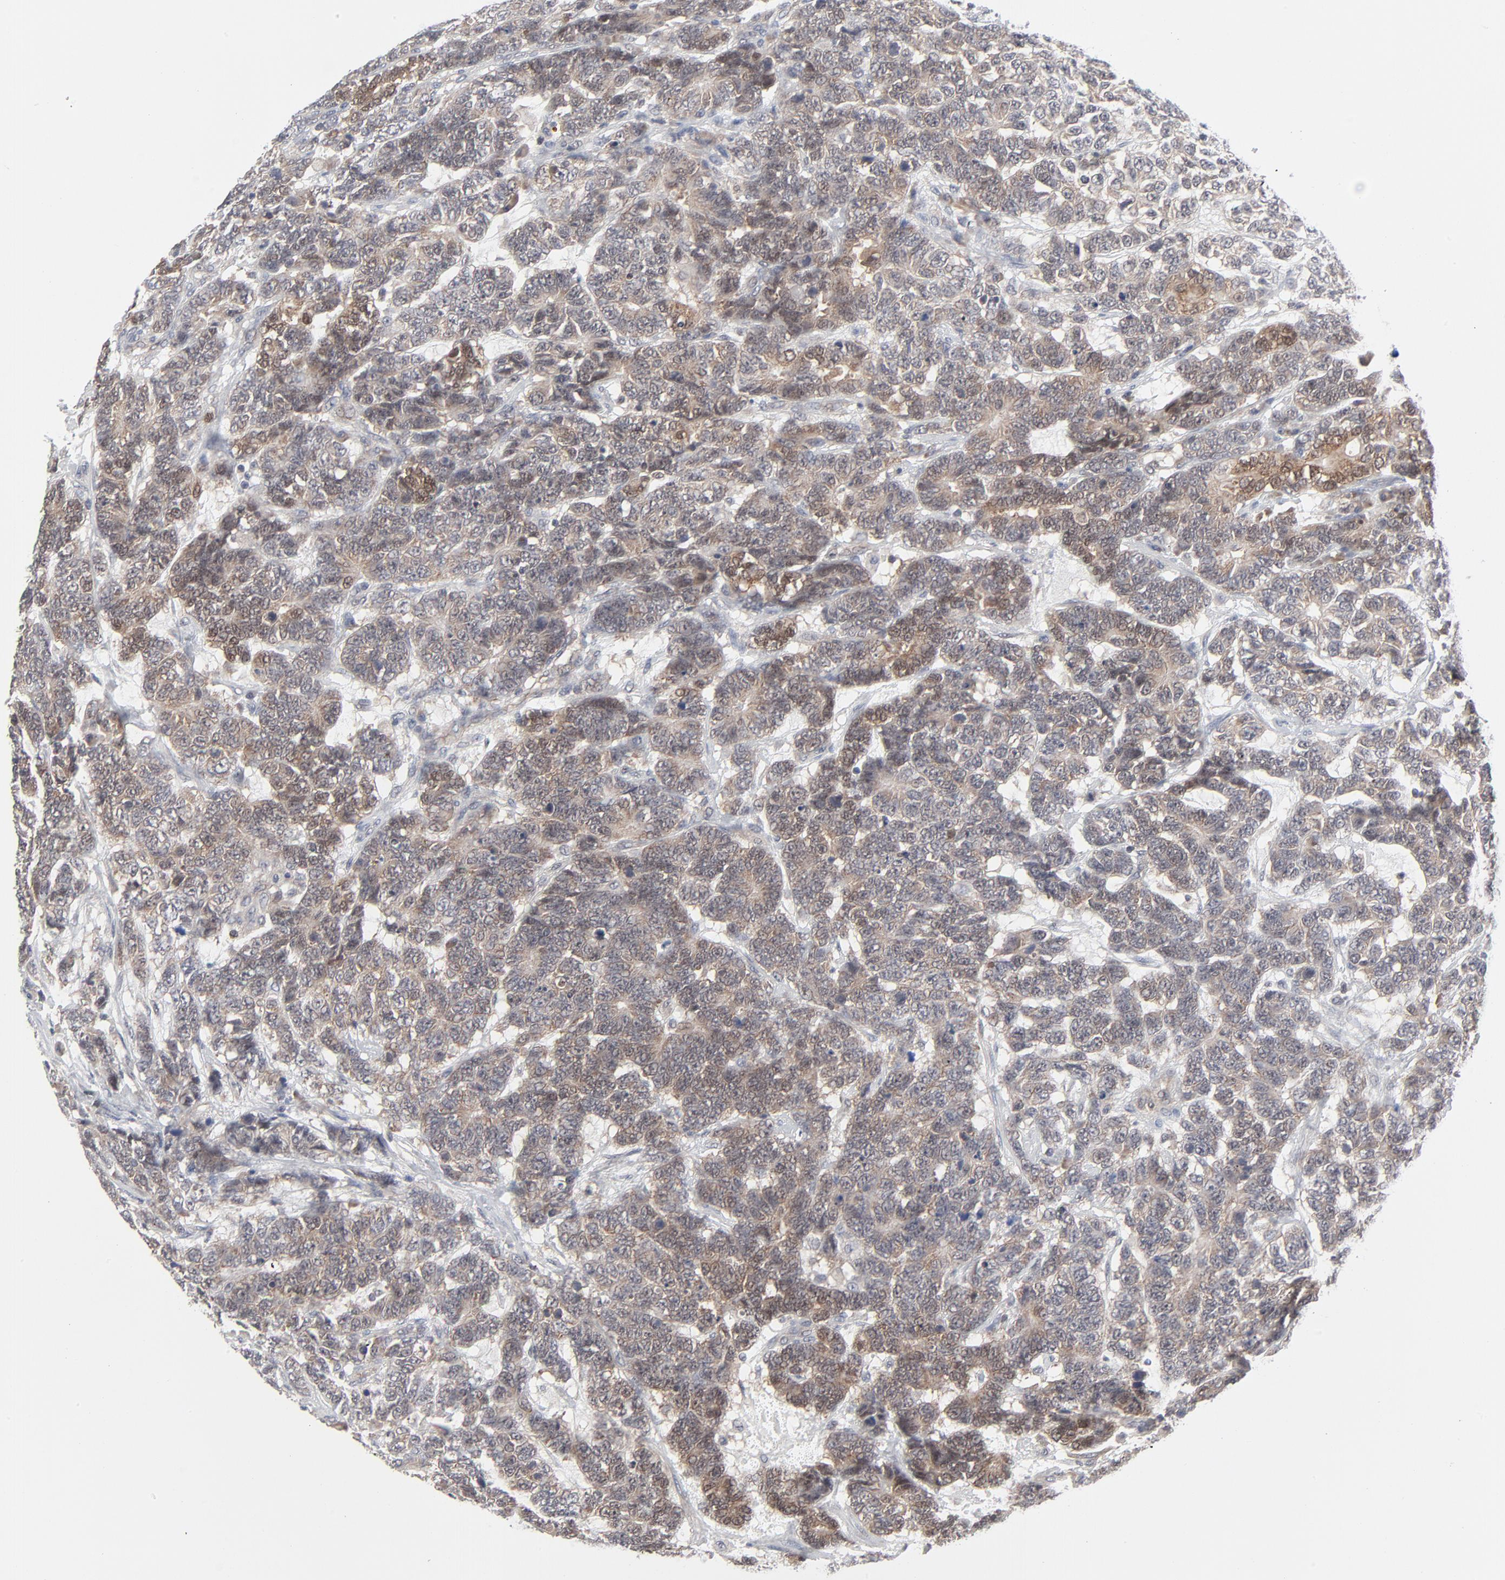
{"staining": {"intensity": "weak", "quantity": ">75%", "location": "cytoplasmic/membranous"}, "tissue": "testis cancer", "cell_type": "Tumor cells", "image_type": "cancer", "snomed": [{"axis": "morphology", "description": "Carcinoma, Embryonal, NOS"}, {"axis": "topography", "description": "Testis"}], "caption": "Human testis cancer (embryonal carcinoma) stained with a brown dye displays weak cytoplasmic/membranous positive expression in about >75% of tumor cells.", "gene": "RPS6KB1", "patient": {"sex": "male", "age": 26}}